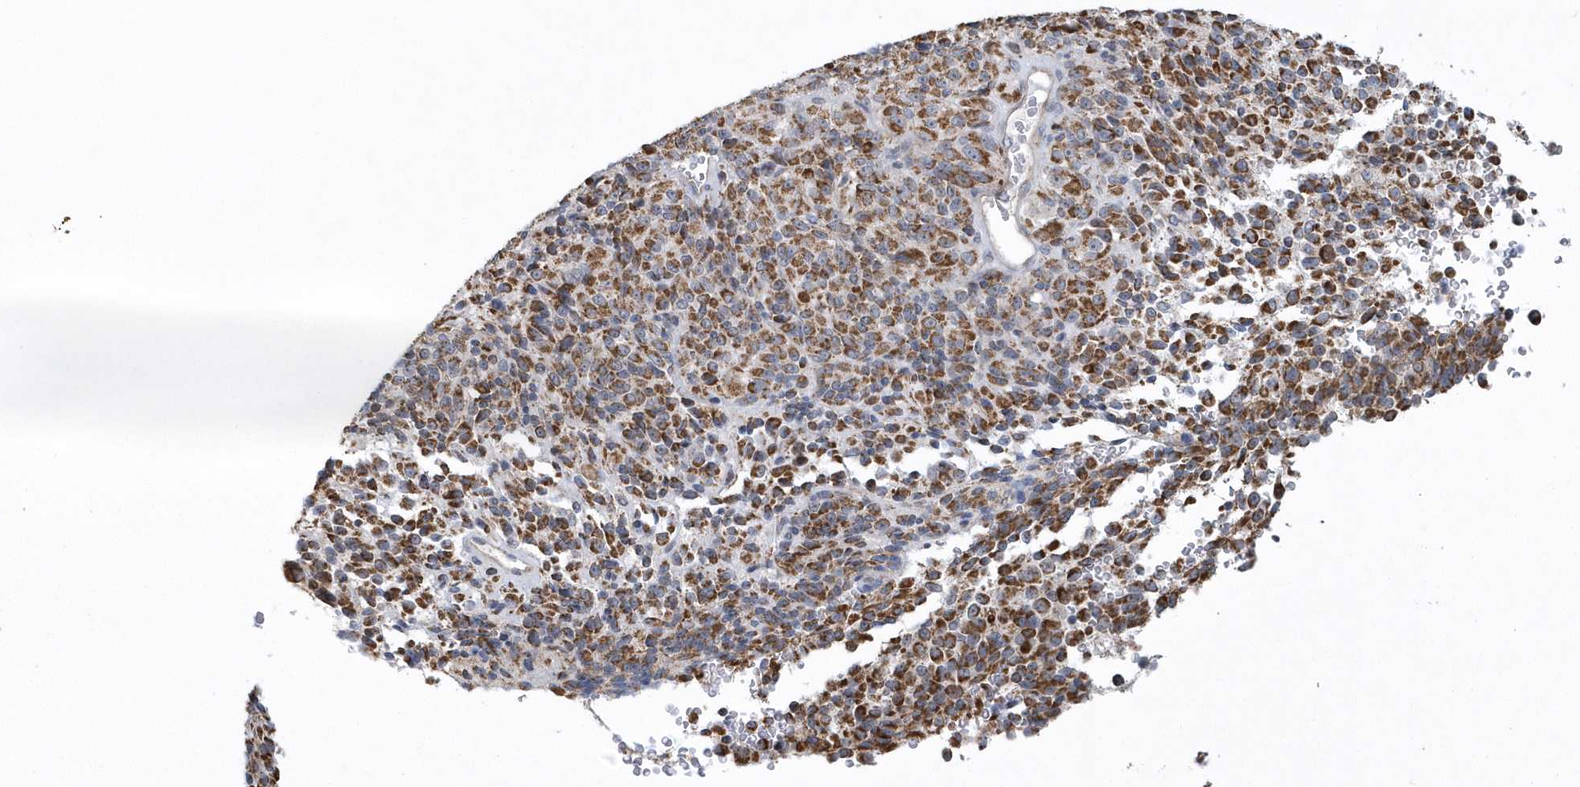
{"staining": {"intensity": "strong", "quantity": ">75%", "location": "cytoplasmic/membranous"}, "tissue": "melanoma", "cell_type": "Tumor cells", "image_type": "cancer", "snomed": [{"axis": "morphology", "description": "Malignant melanoma, Metastatic site"}, {"axis": "topography", "description": "Brain"}], "caption": "Immunohistochemical staining of human melanoma shows high levels of strong cytoplasmic/membranous staining in about >75% of tumor cells.", "gene": "SLX9", "patient": {"sex": "female", "age": 56}}